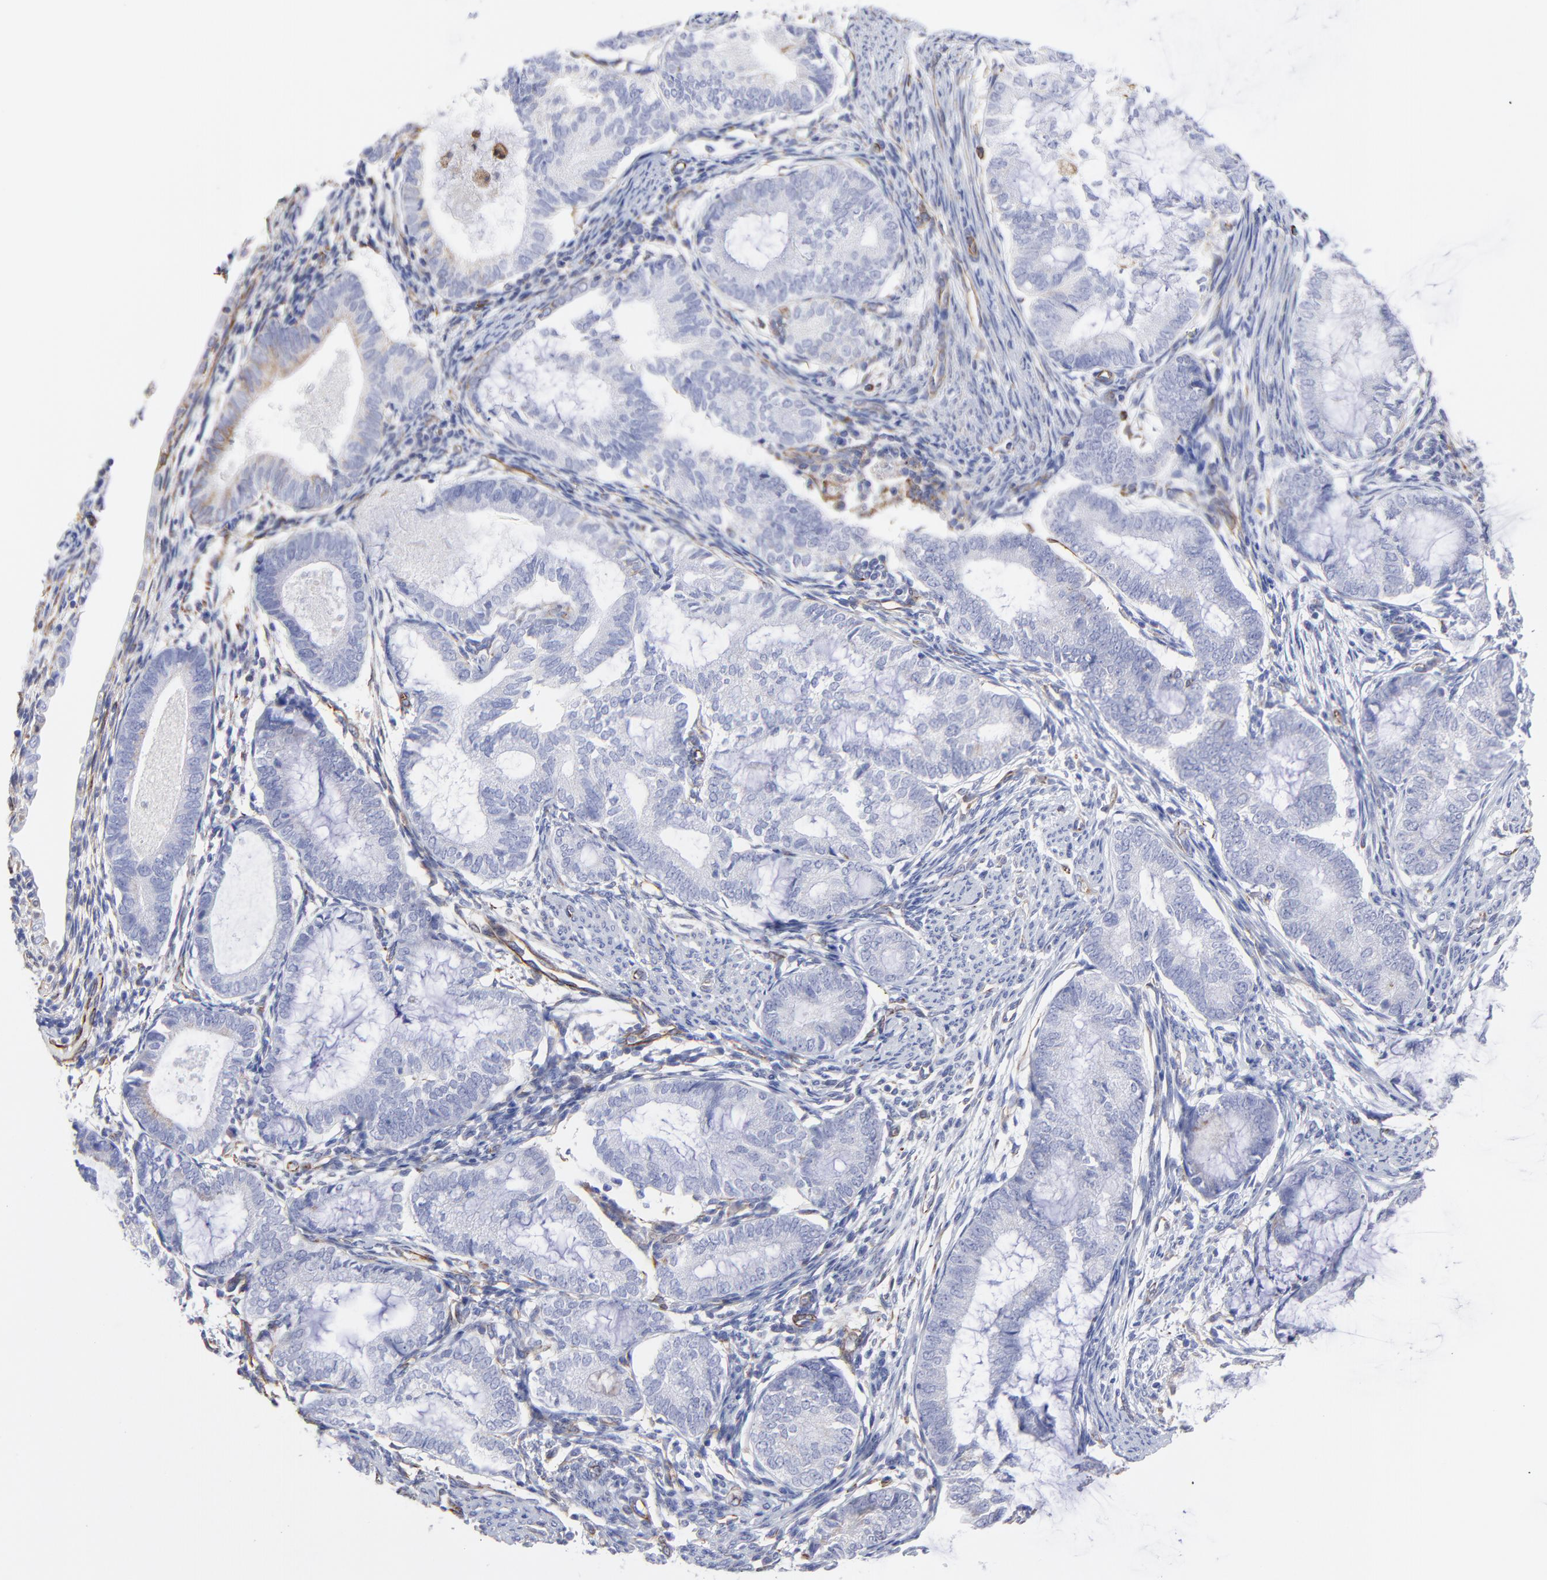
{"staining": {"intensity": "weak", "quantity": "<25%", "location": "cytoplasmic/membranous"}, "tissue": "endometrial cancer", "cell_type": "Tumor cells", "image_type": "cancer", "snomed": [{"axis": "morphology", "description": "Adenocarcinoma, NOS"}, {"axis": "topography", "description": "Endometrium"}], "caption": "High magnification brightfield microscopy of adenocarcinoma (endometrial) stained with DAB (brown) and counterstained with hematoxylin (blue): tumor cells show no significant positivity.", "gene": "COX8C", "patient": {"sex": "female", "age": 63}}